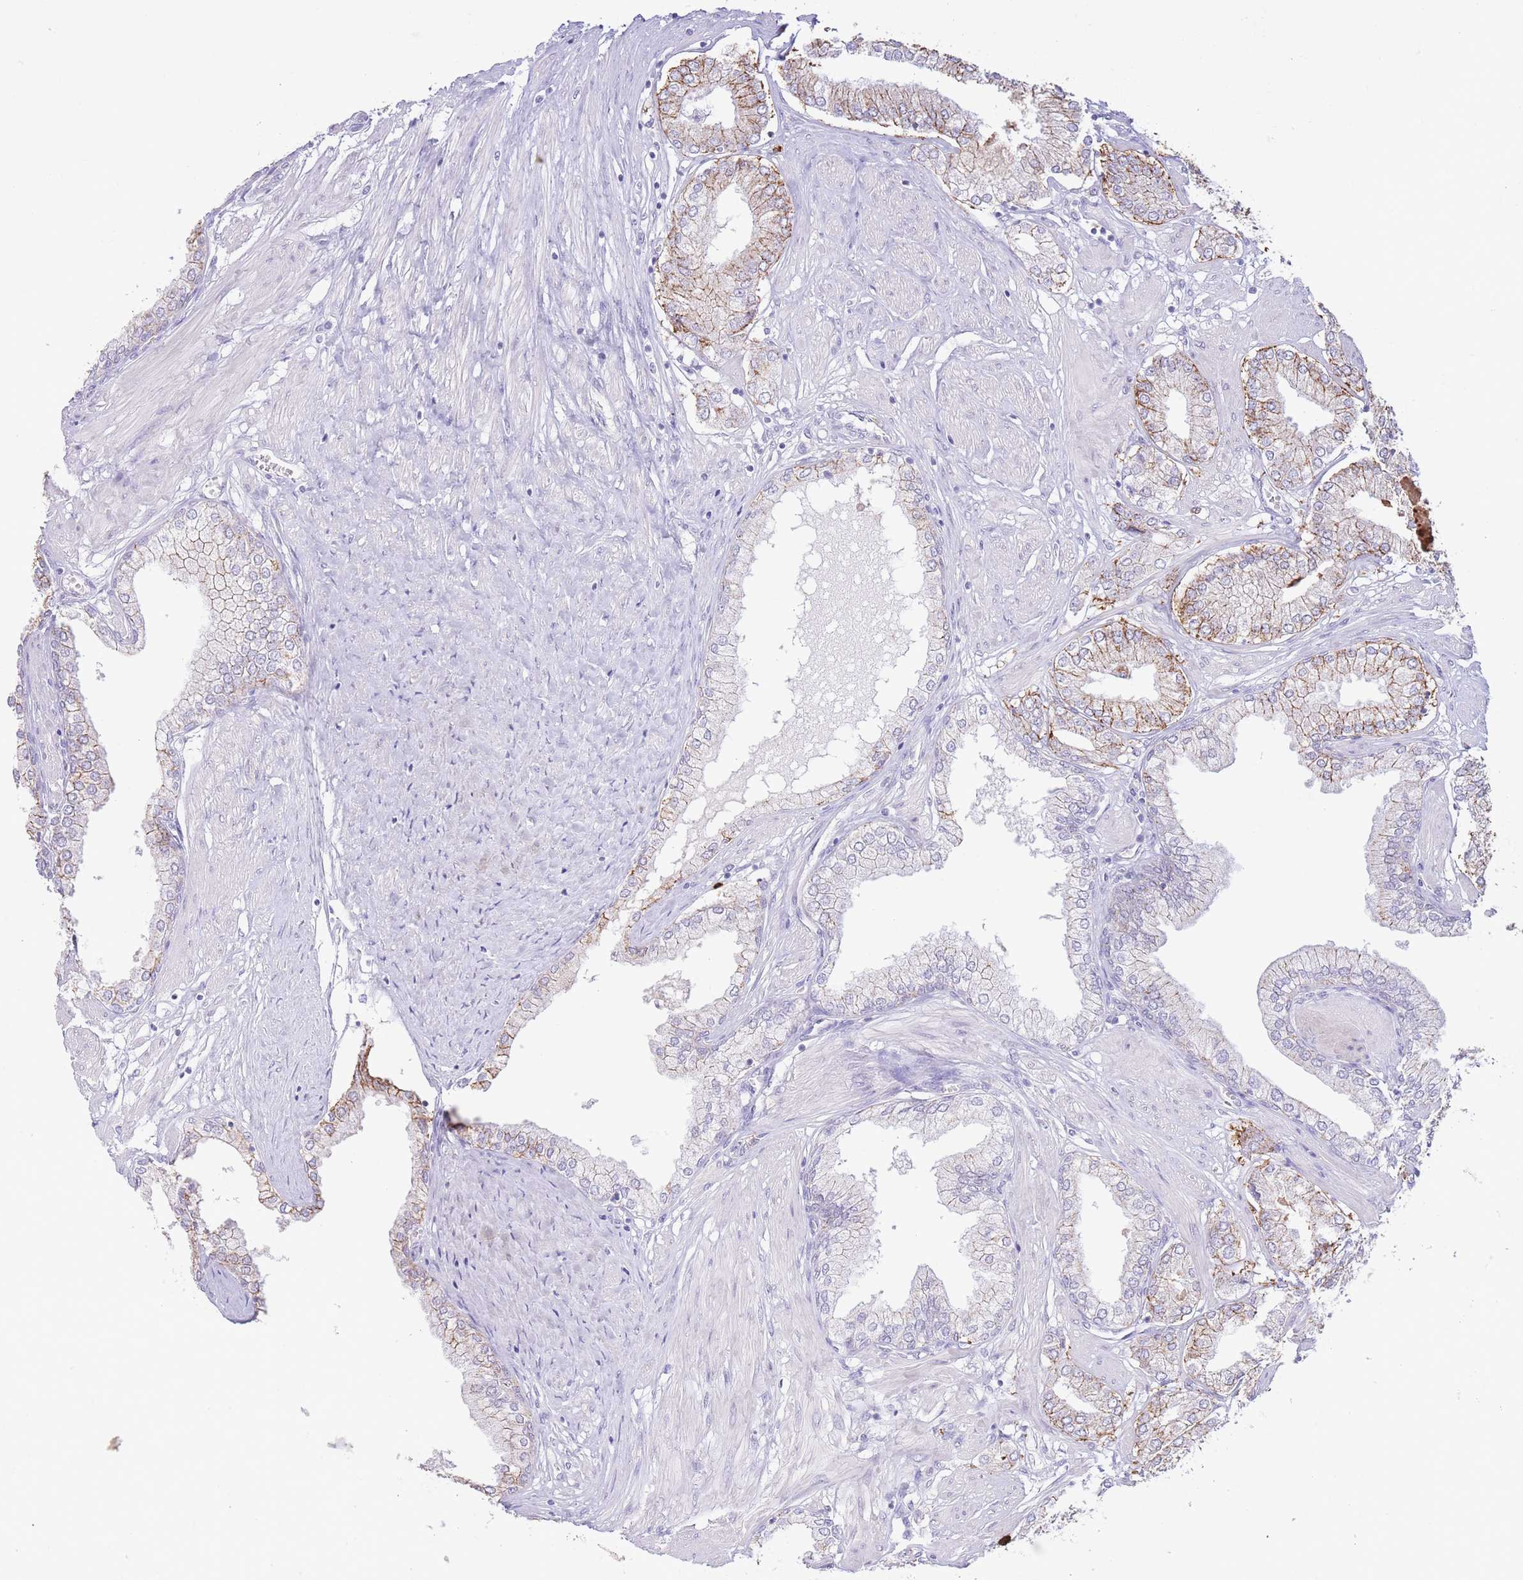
{"staining": {"intensity": "moderate", "quantity": "<25%", "location": "cytoplasmic/membranous"}, "tissue": "prostate cancer", "cell_type": "Tumor cells", "image_type": "cancer", "snomed": [{"axis": "morphology", "description": "Adenocarcinoma, High grade"}, {"axis": "topography", "description": "Prostate and seminal vesicle, NOS"}], "caption": "Moderate cytoplasmic/membranous protein positivity is seen in approximately <25% of tumor cells in adenocarcinoma (high-grade) (prostate). (DAB IHC with brightfield microscopy, high magnification).", "gene": "LCLAT1", "patient": {"sex": "male", "age": 64}}